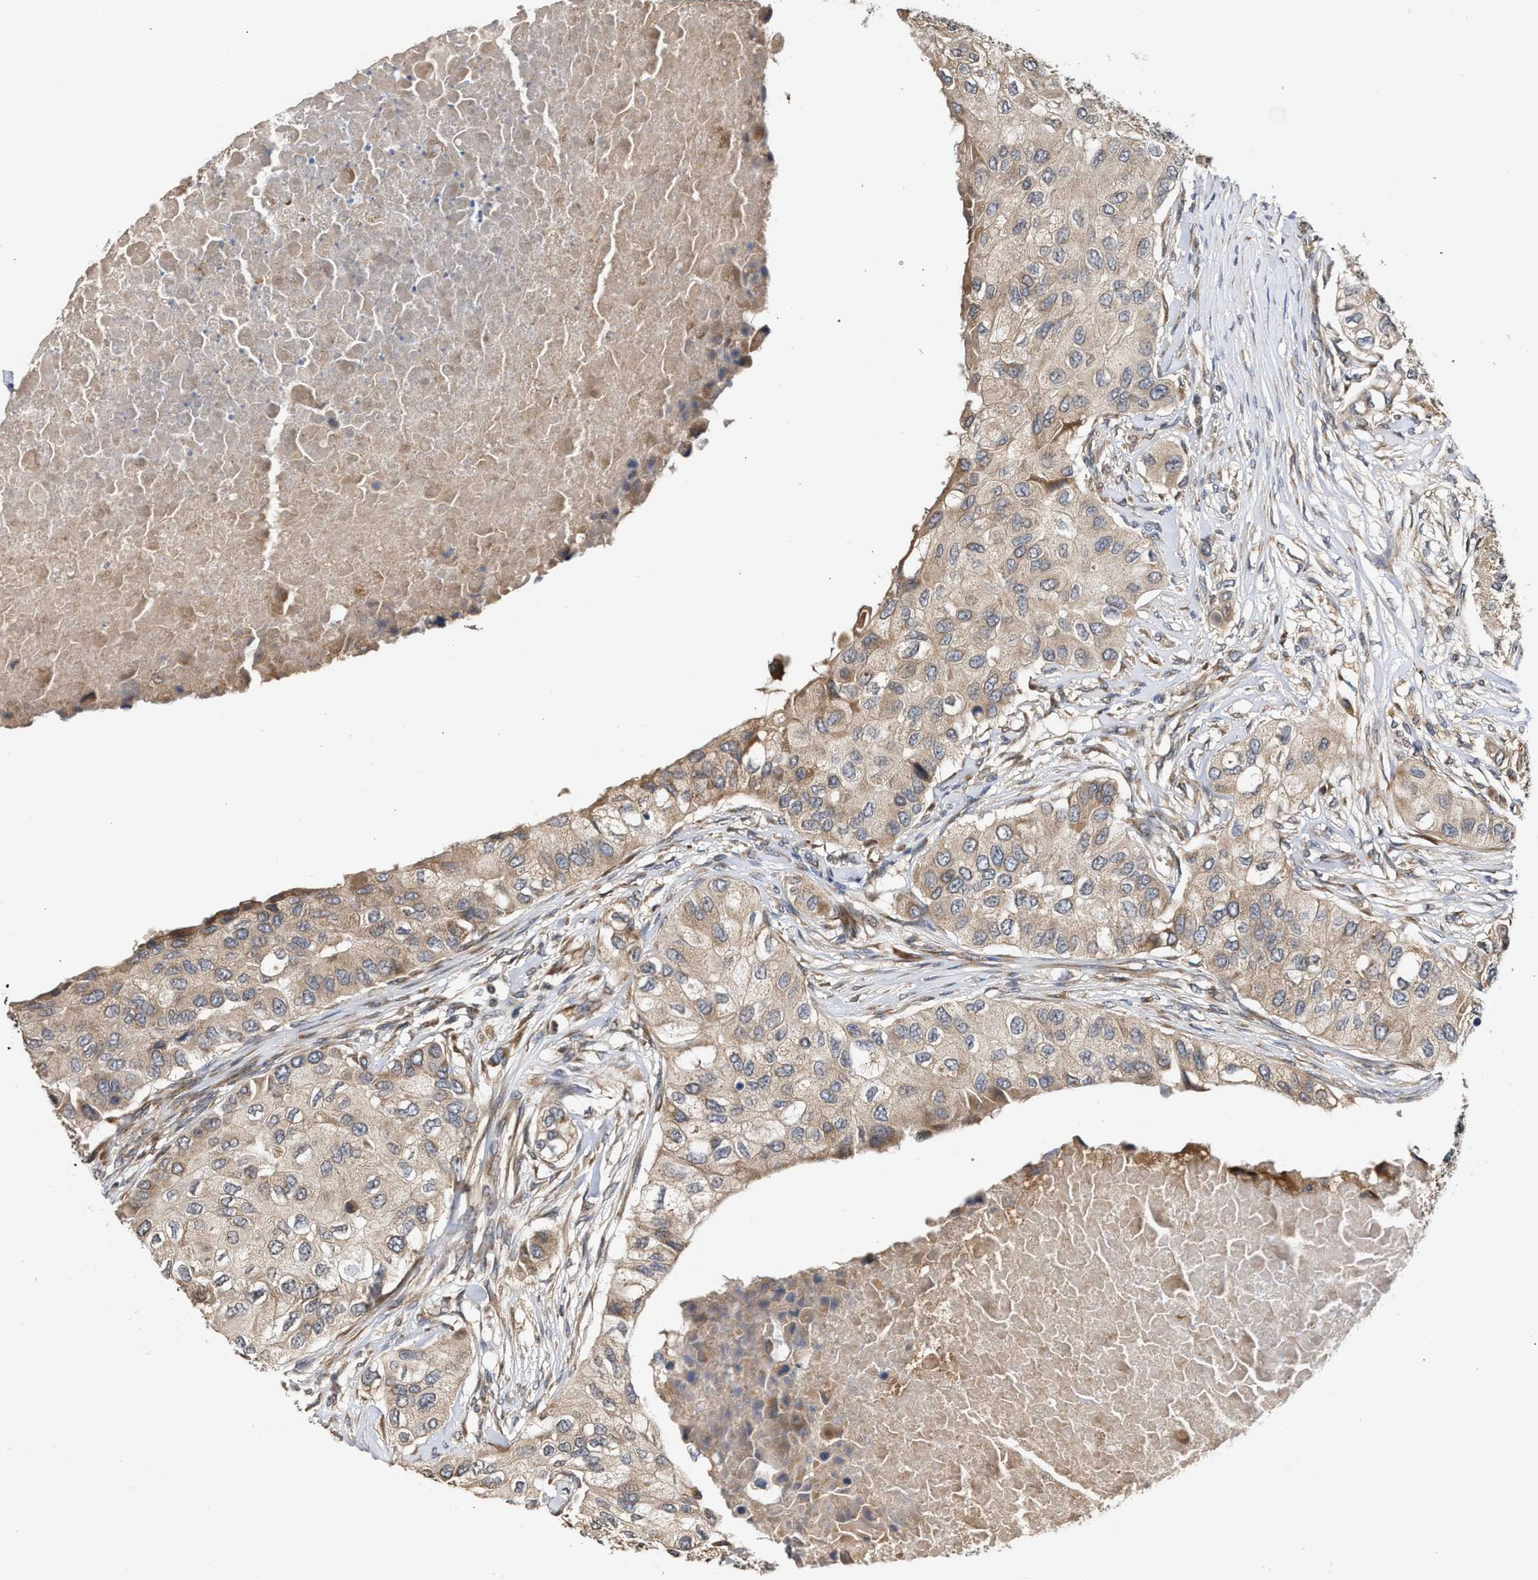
{"staining": {"intensity": "weak", "quantity": "<25%", "location": "cytoplasmic/membranous"}, "tissue": "breast cancer", "cell_type": "Tumor cells", "image_type": "cancer", "snomed": [{"axis": "morphology", "description": "Normal tissue, NOS"}, {"axis": "morphology", "description": "Duct carcinoma"}, {"axis": "topography", "description": "Breast"}], "caption": "Immunohistochemistry of breast intraductal carcinoma demonstrates no positivity in tumor cells. Brightfield microscopy of immunohistochemistry stained with DAB (3,3'-diaminobenzidine) (brown) and hematoxylin (blue), captured at high magnification.", "gene": "SAR1A", "patient": {"sex": "female", "age": 49}}